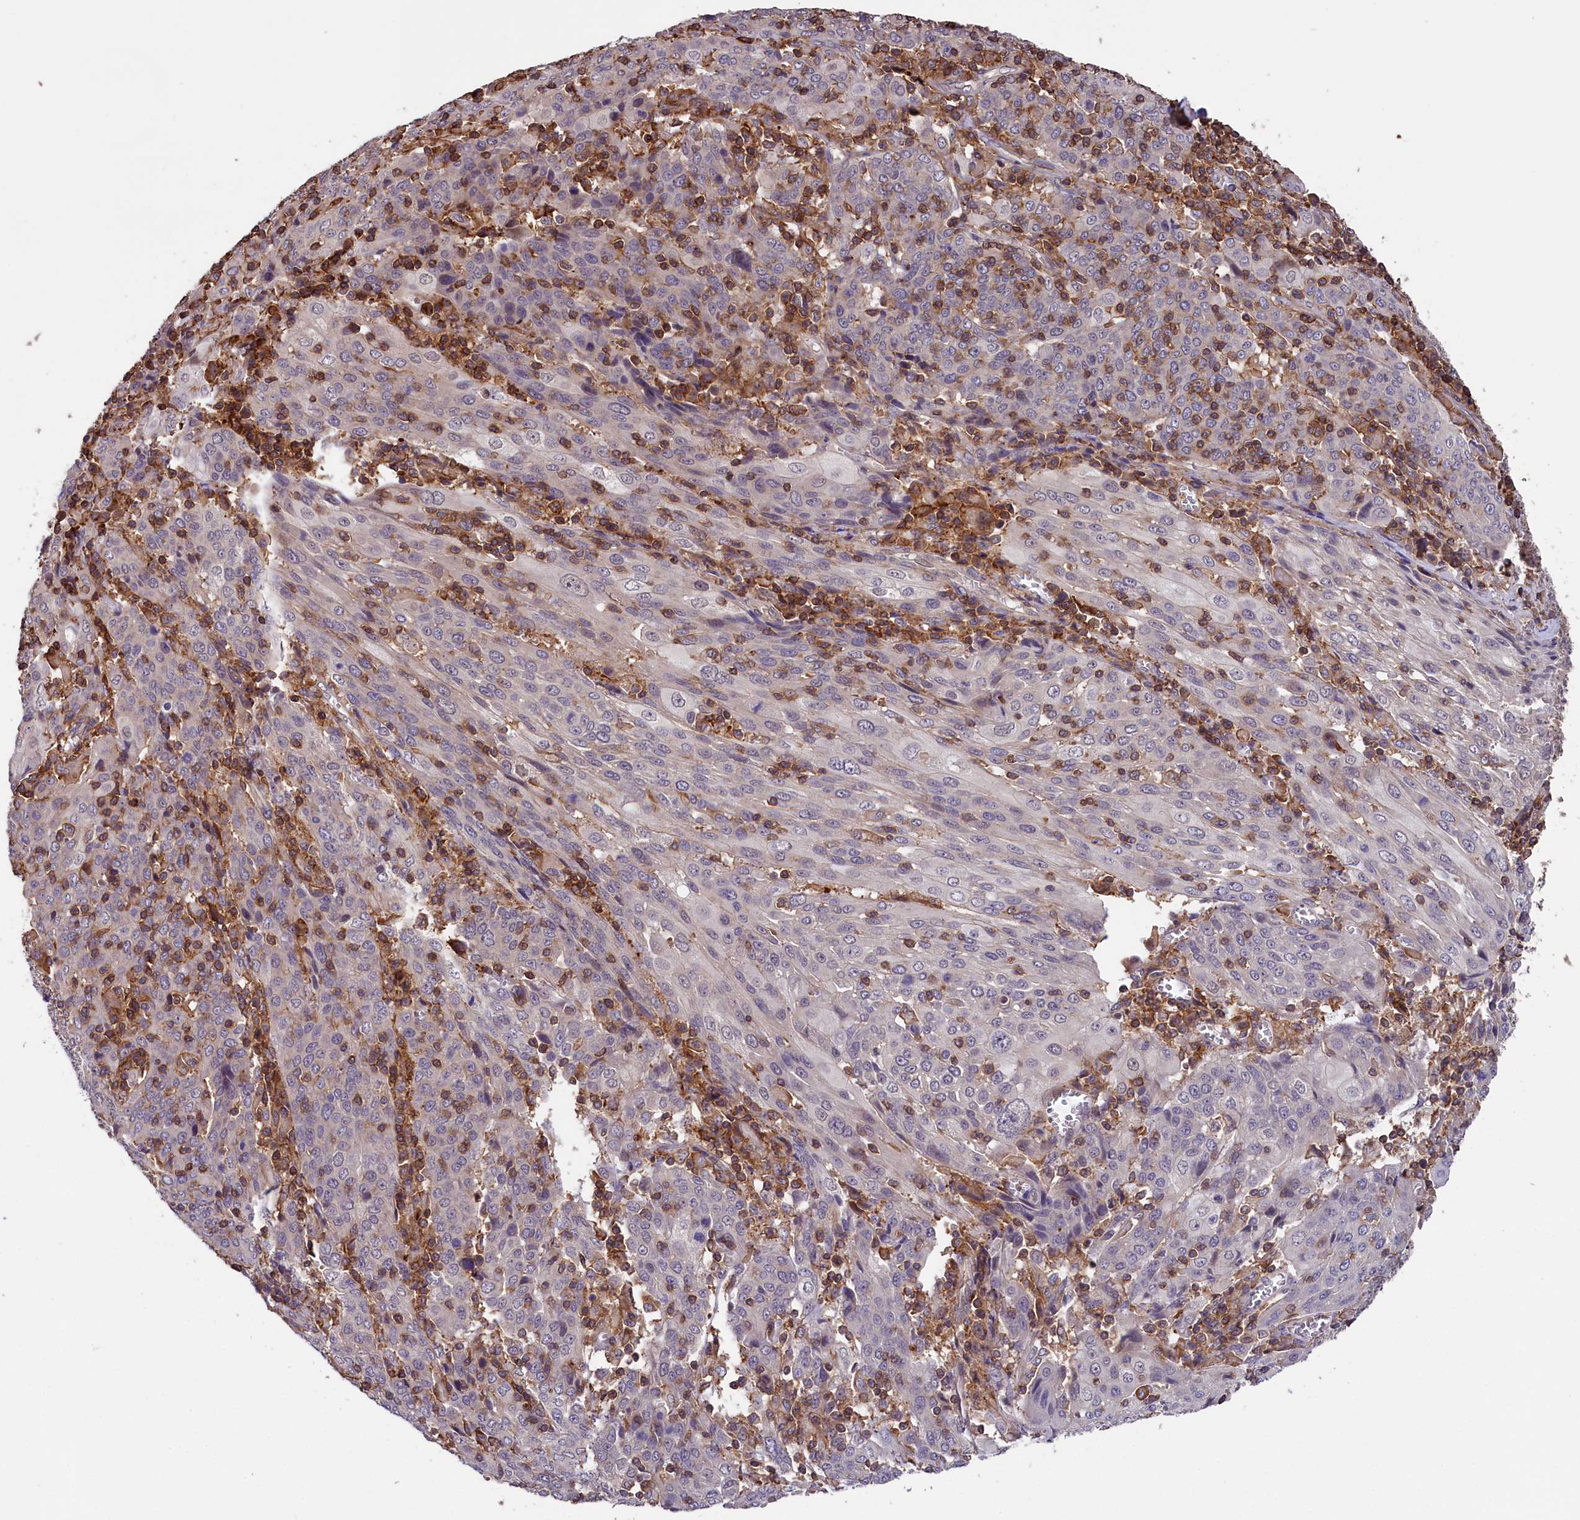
{"staining": {"intensity": "negative", "quantity": "none", "location": "none"}, "tissue": "cervical cancer", "cell_type": "Tumor cells", "image_type": "cancer", "snomed": [{"axis": "morphology", "description": "Squamous cell carcinoma, NOS"}, {"axis": "topography", "description": "Cervix"}], "caption": "A photomicrograph of human cervical squamous cell carcinoma is negative for staining in tumor cells.", "gene": "SKIDA1", "patient": {"sex": "female", "age": 67}}